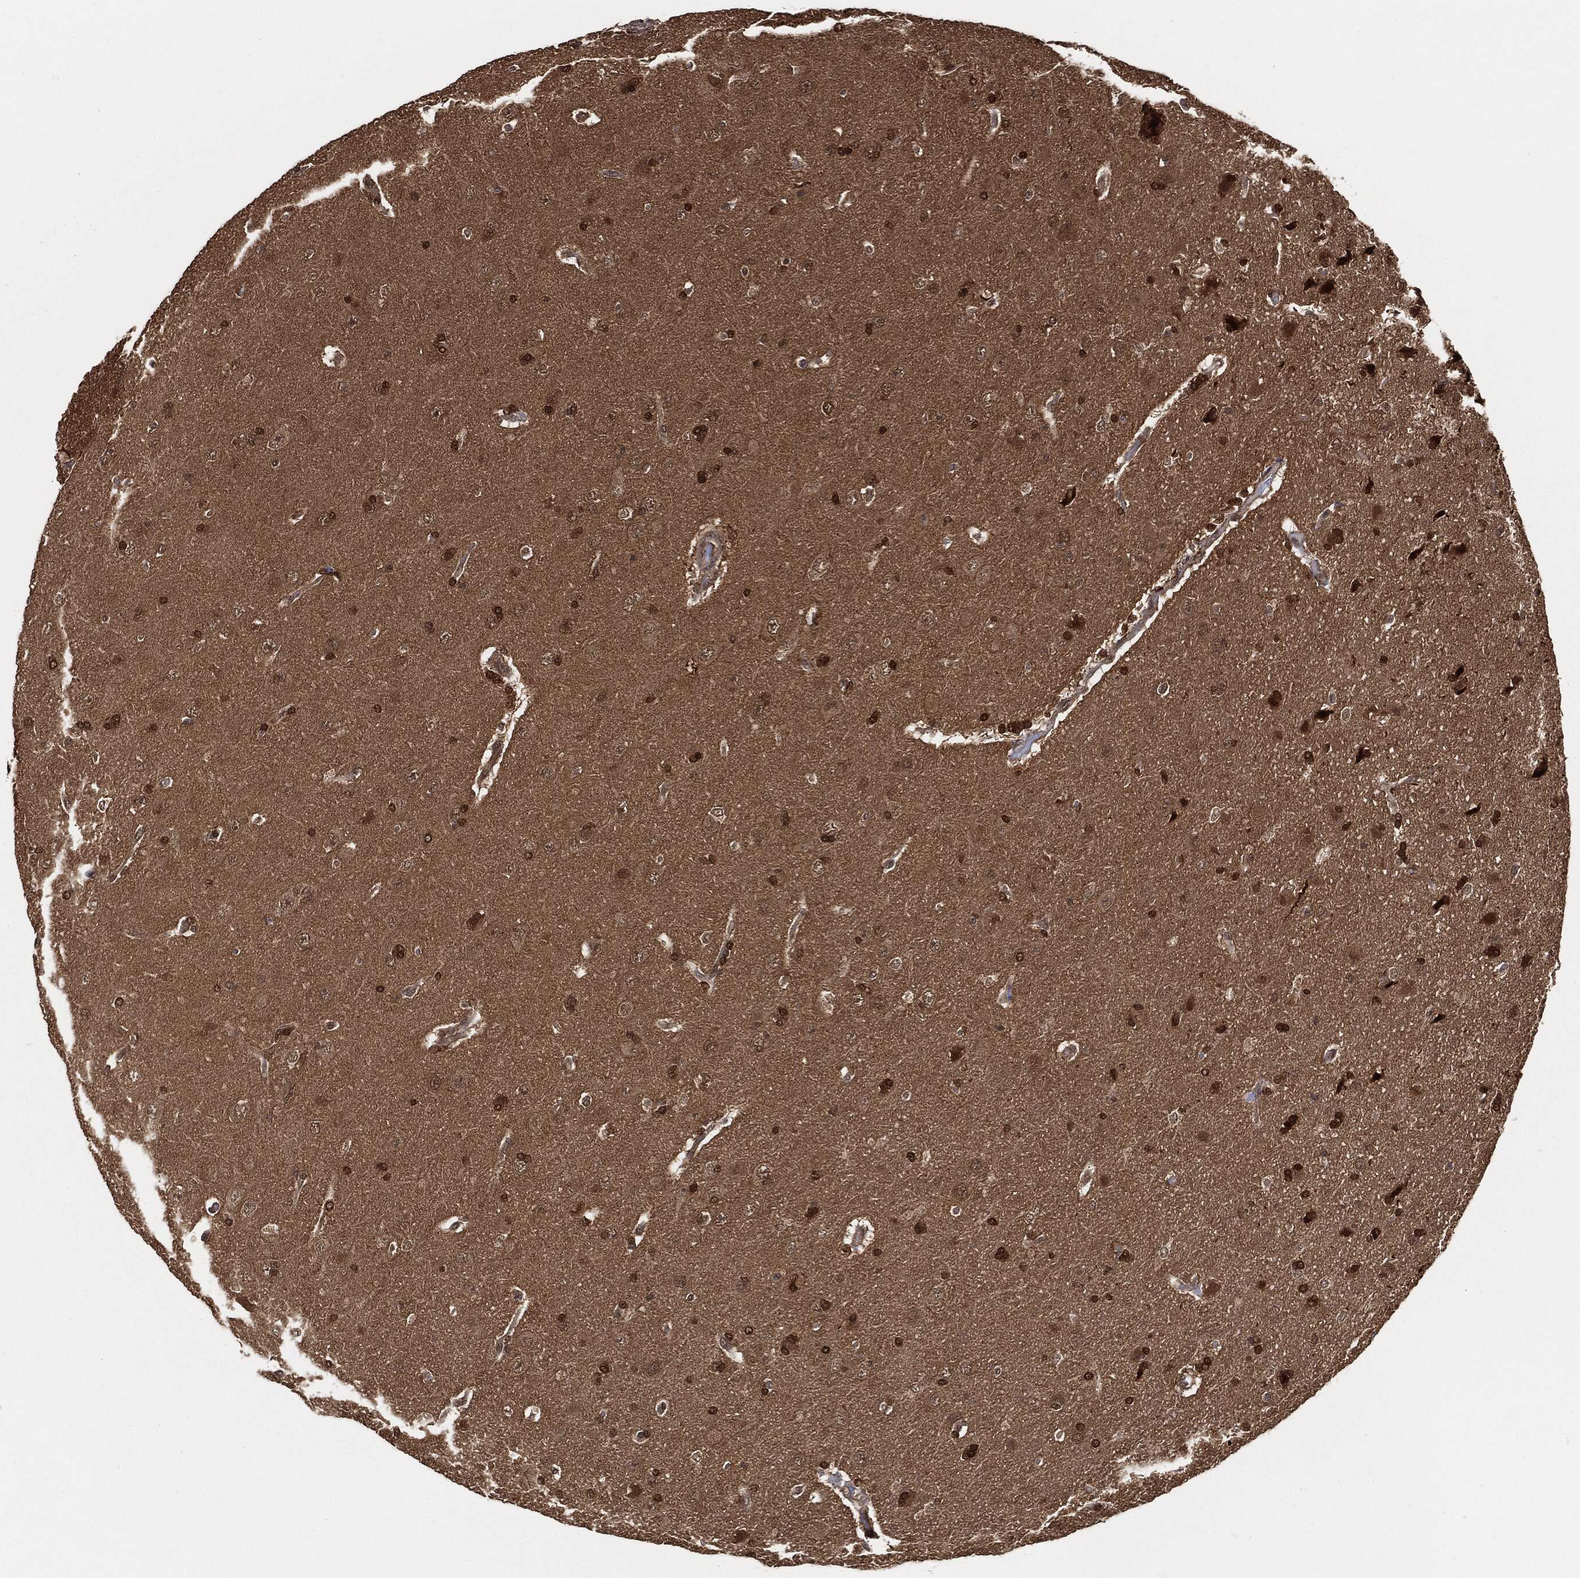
{"staining": {"intensity": "moderate", "quantity": "25%-75%", "location": "cytoplasmic/membranous,nuclear"}, "tissue": "glioma", "cell_type": "Tumor cells", "image_type": "cancer", "snomed": [{"axis": "morphology", "description": "Glioma, malignant, NOS"}, {"axis": "topography", "description": "Cerebral cortex"}], "caption": "DAB immunohistochemical staining of human glioma exhibits moderate cytoplasmic/membranous and nuclear protein staining in approximately 25%-75% of tumor cells.", "gene": "CUTA", "patient": {"sex": "male", "age": 58}}